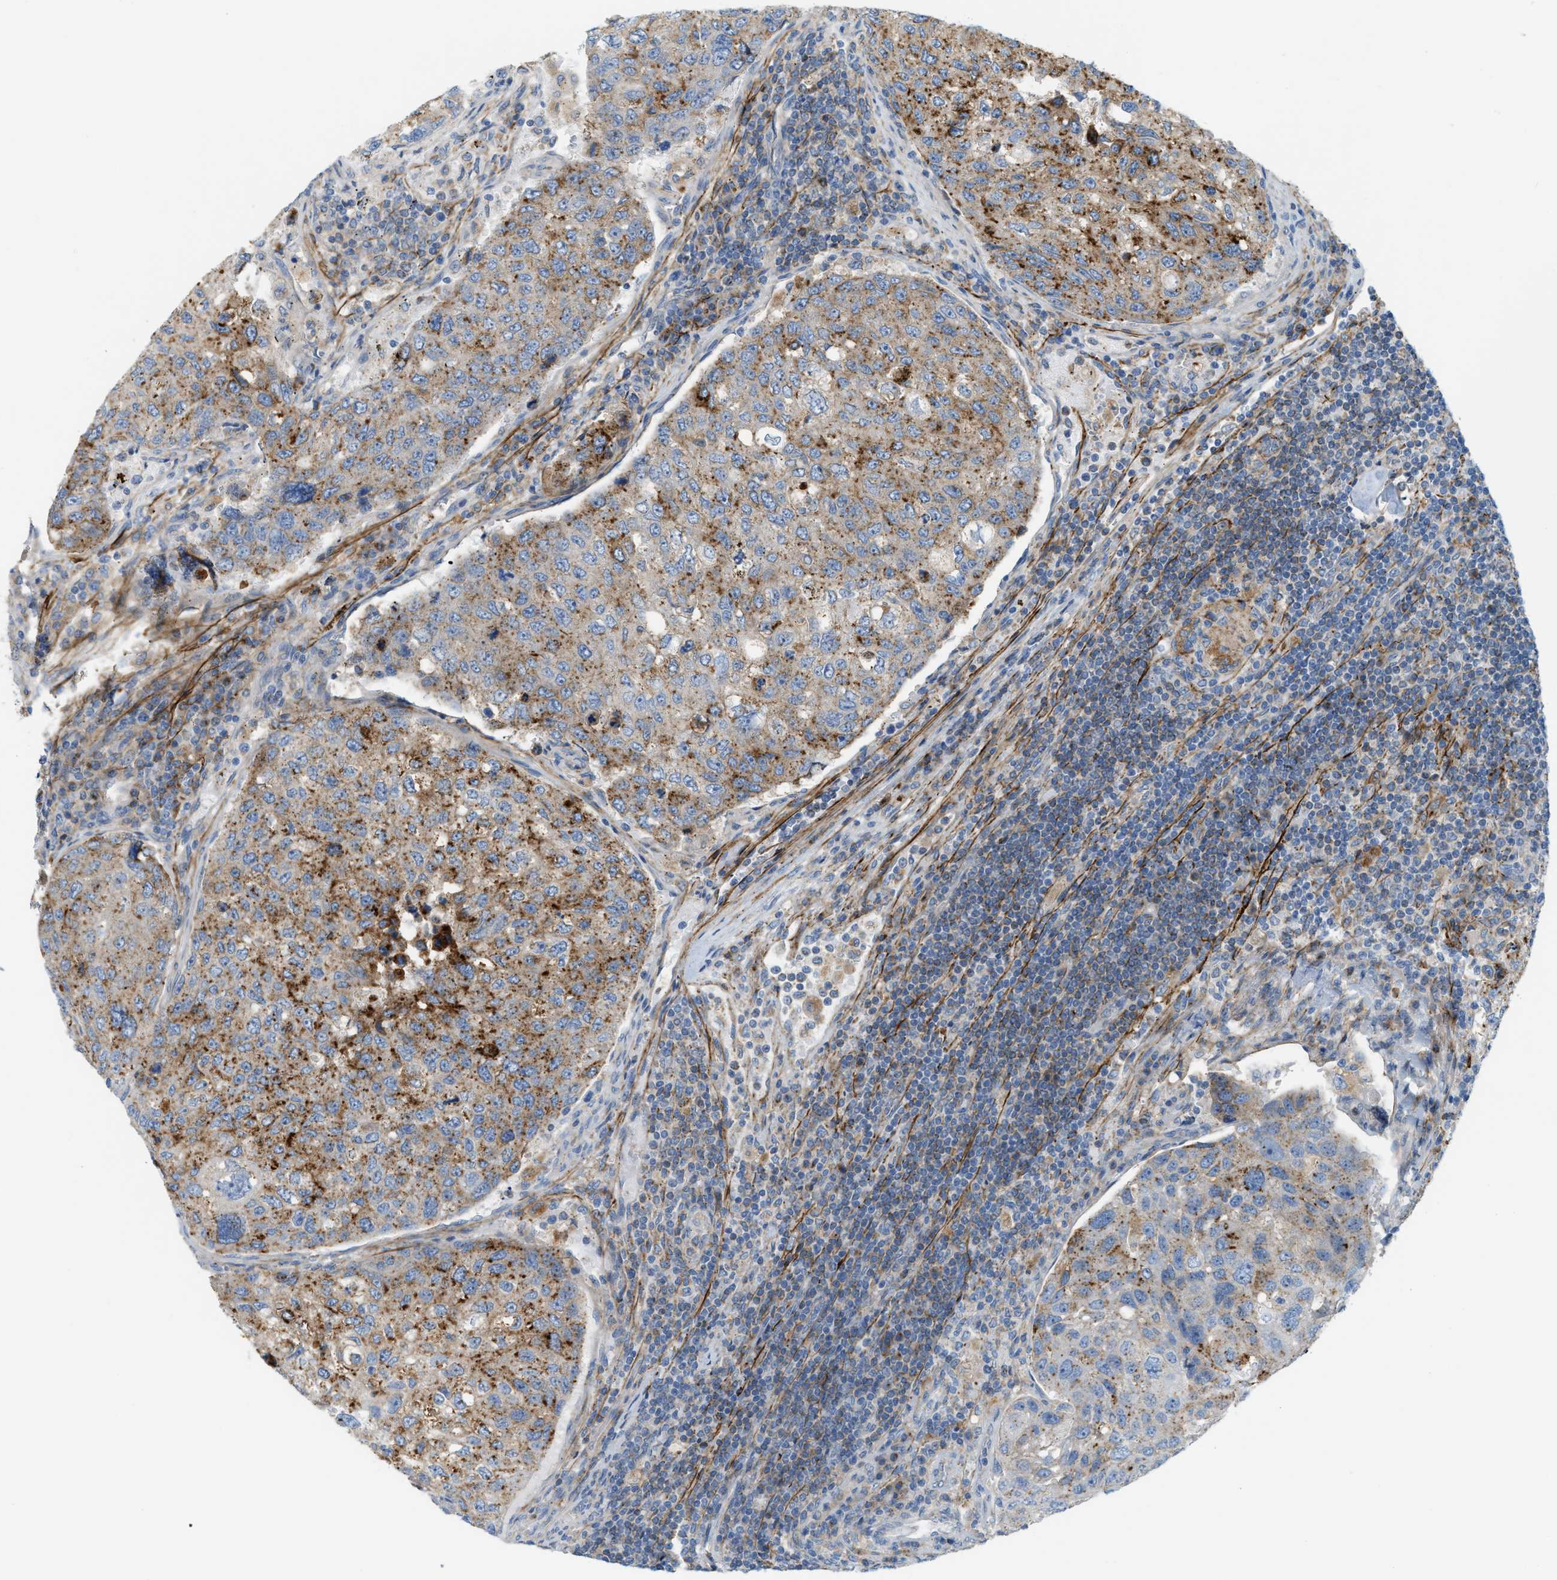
{"staining": {"intensity": "moderate", "quantity": ">75%", "location": "cytoplasmic/membranous"}, "tissue": "urothelial cancer", "cell_type": "Tumor cells", "image_type": "cancer", "snomed": [{"axis": "morphology", "description": "Urothelial carcinoma, High grade"}, {"axis": "topography", "description": "Lymph node"}, {"axis": "topography", "description": "Urinary bladder"}], "caption": "Immunohistochemistry (IHC) of high-grade urothelial carcinoma shows medium levels of moderate cytoplasmic/membranous staining in approximately >75% of tumor cells.", "gene": "LMBRD1", "patient": {"sex": "male", "age": 51}}